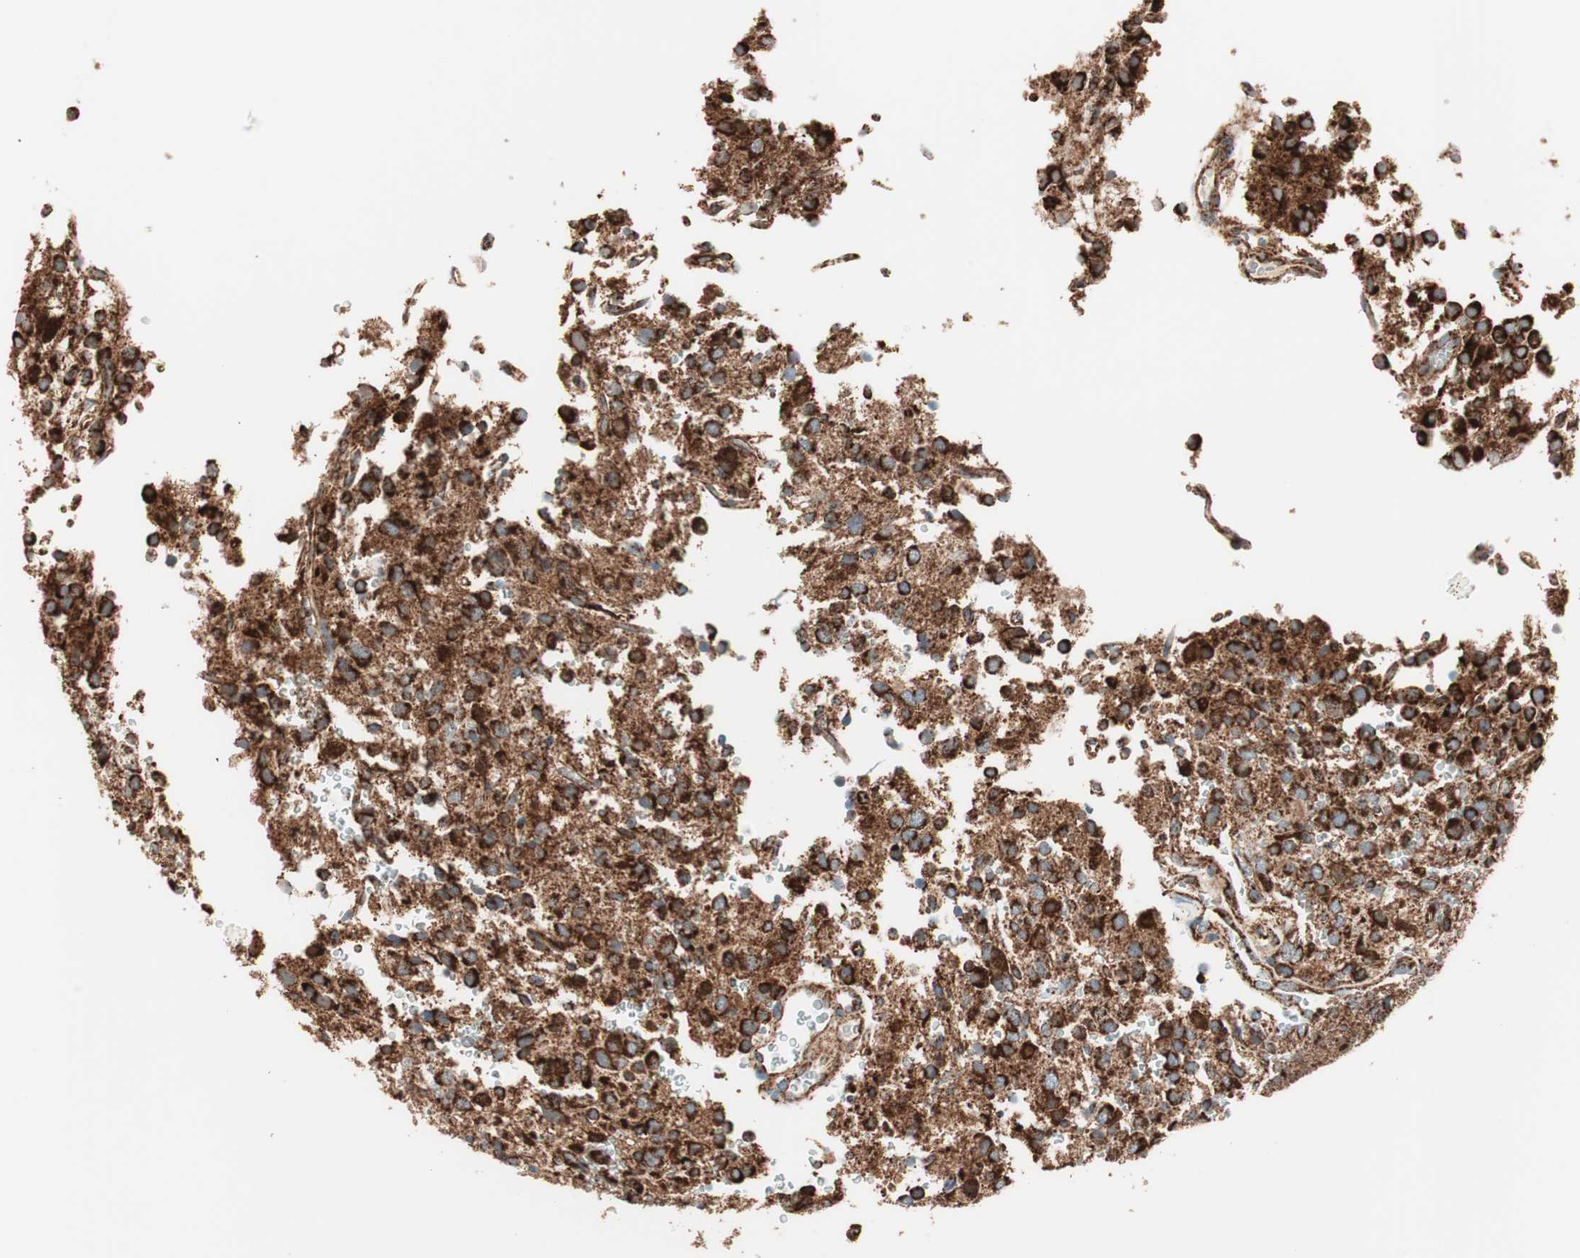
{"staining": {"intensity": "strong", "quantity": ">75%", "location": "cytoplasmic/membranous"}, "tissue": "glioma", "cell_type": "Tumor cells", "image_type": "cancer", "snomed": [{"axis": "morphology", "description": "Glioma, malignant, High grade"}, {"axis": "topography", "description": "Brain"}], "caption": "Protein staining of malignant glioma (high-grade) tissue demonstrates strong cytoplasmic/membranous positivity in about >75% of tumor cells. (Stains: DAB (3,3'-diaminobenzidine) in brown, nuclei in blue, Microscopy: brightfield microscopy at high magnification).", "gene": "TOMM22", "patient": {"sex": "male", "age": 47}}